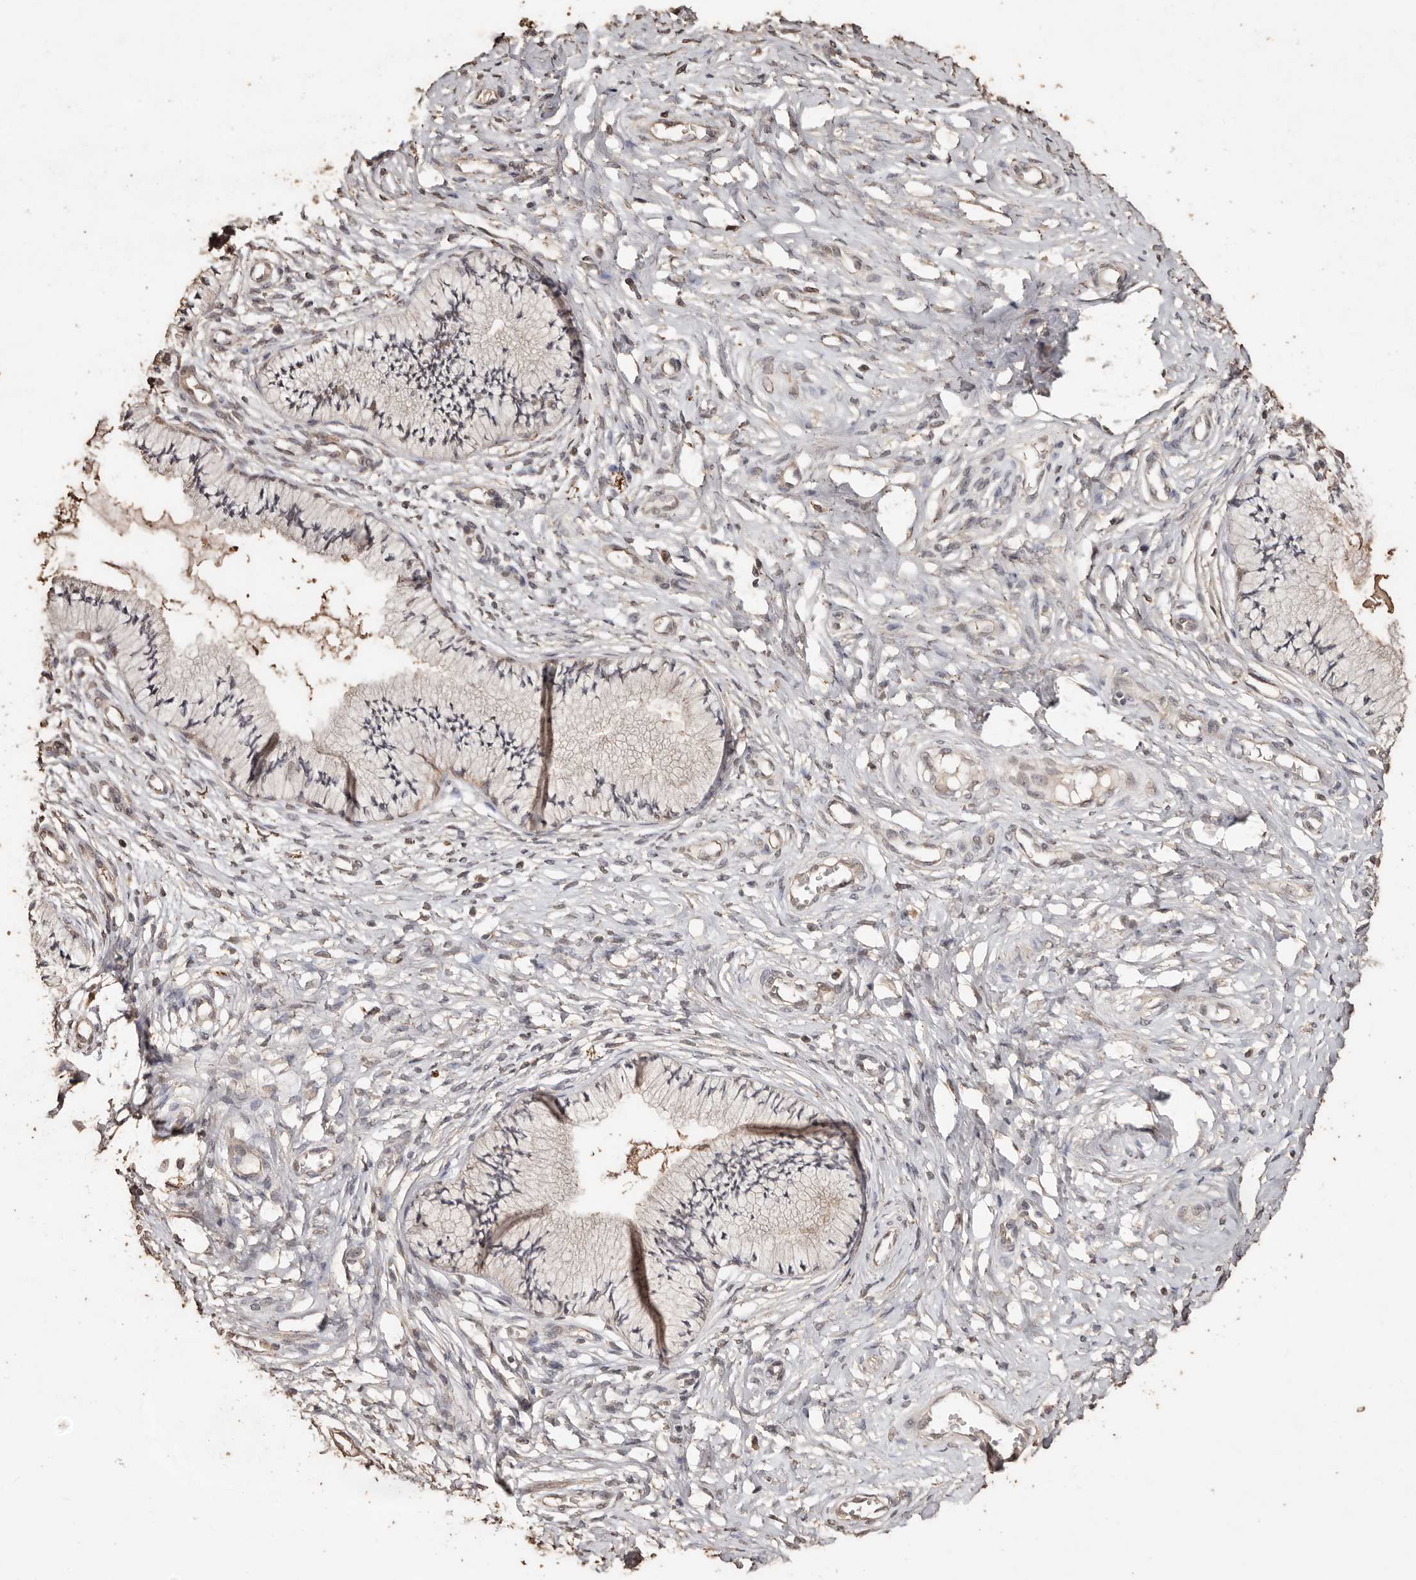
{"staining": {"intensity": "moderate", "quantity": "25%-75%", "location": "cytoplasmic/membranous"}, "tissue": "cervix", "cell_type": "Glandular cells", "image_type": "normal", "snomed": [{"axis": "morphology", "description": "Normal tissue, NOS"}, {"axis": "topography", "description": "Cervix"}], "caption": "Brown immunohistochemical staining in benign cervix exhibits moderate cytoplasmic/membranous positivity in approximately 25%-75% of glandular cells.", "gene": "PKDCC", "patient": {"sex": "female", "age": 36}}